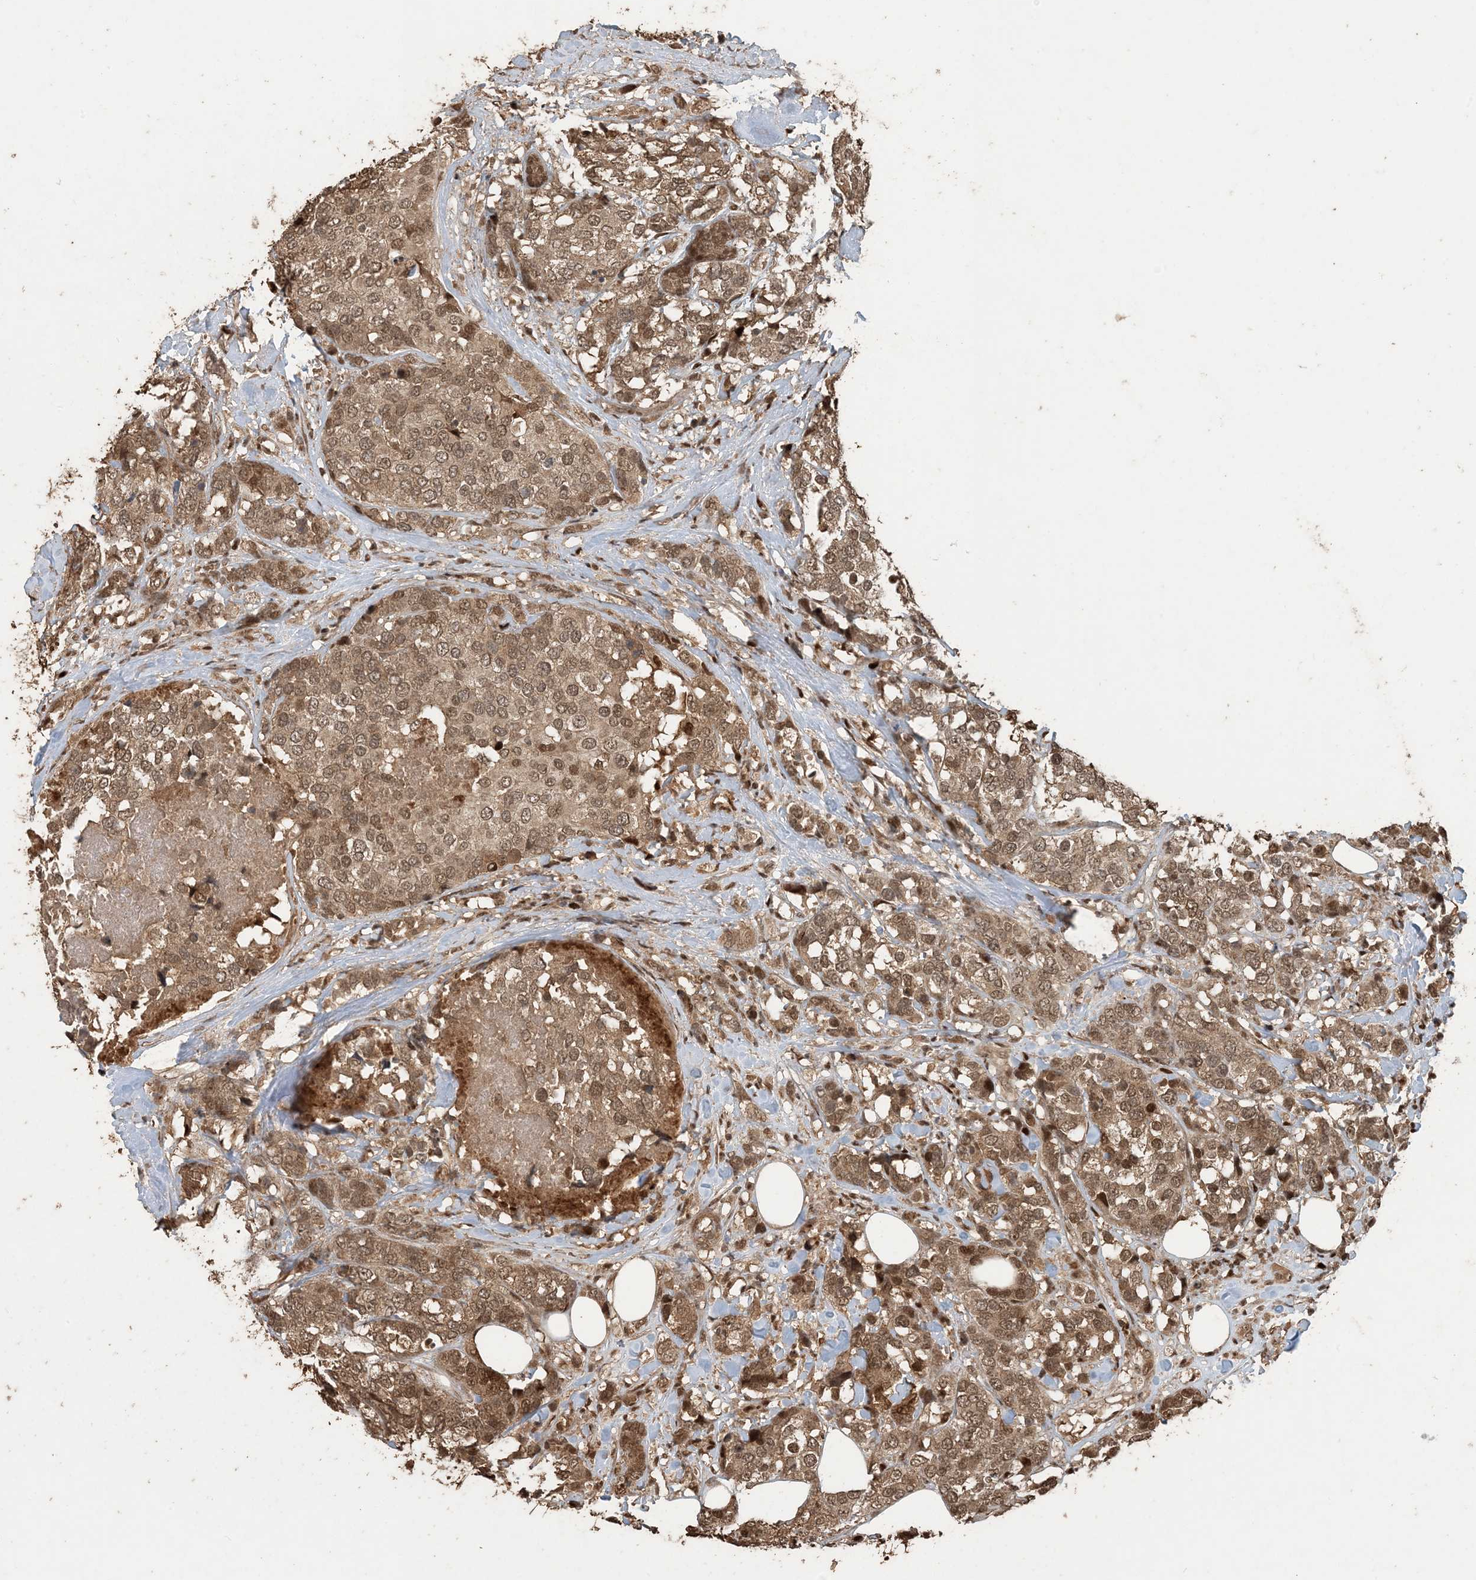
{"staining": {"intensity": "moderate", "quantity": ">75%", "location": "cytoplasmic/membranous,nuclear"}, "tissue": "breast cancer", "cell_type": "Tumor cells", "image_type": "cancer", "snomed": [{"axis": "morphology", "description": "Lobular carcinoma"}, {"axis": "topography", "description": "Breast"}], "caption": "Immunohistochemical staining of human lobular carcinoma (breast) demonstrates medium levels of moderate cytoplasmic/membranous and nuclear protein expression in approximately >75% of tumor cells. The staining was performed using DAB (3,3'-diaminobenzidine), with brown indicating positive protein expression. Nuclei are stained blue with hematoxylin.", "gene": "ATP13A2", "patient": {"sex": "female", "age": 59}}